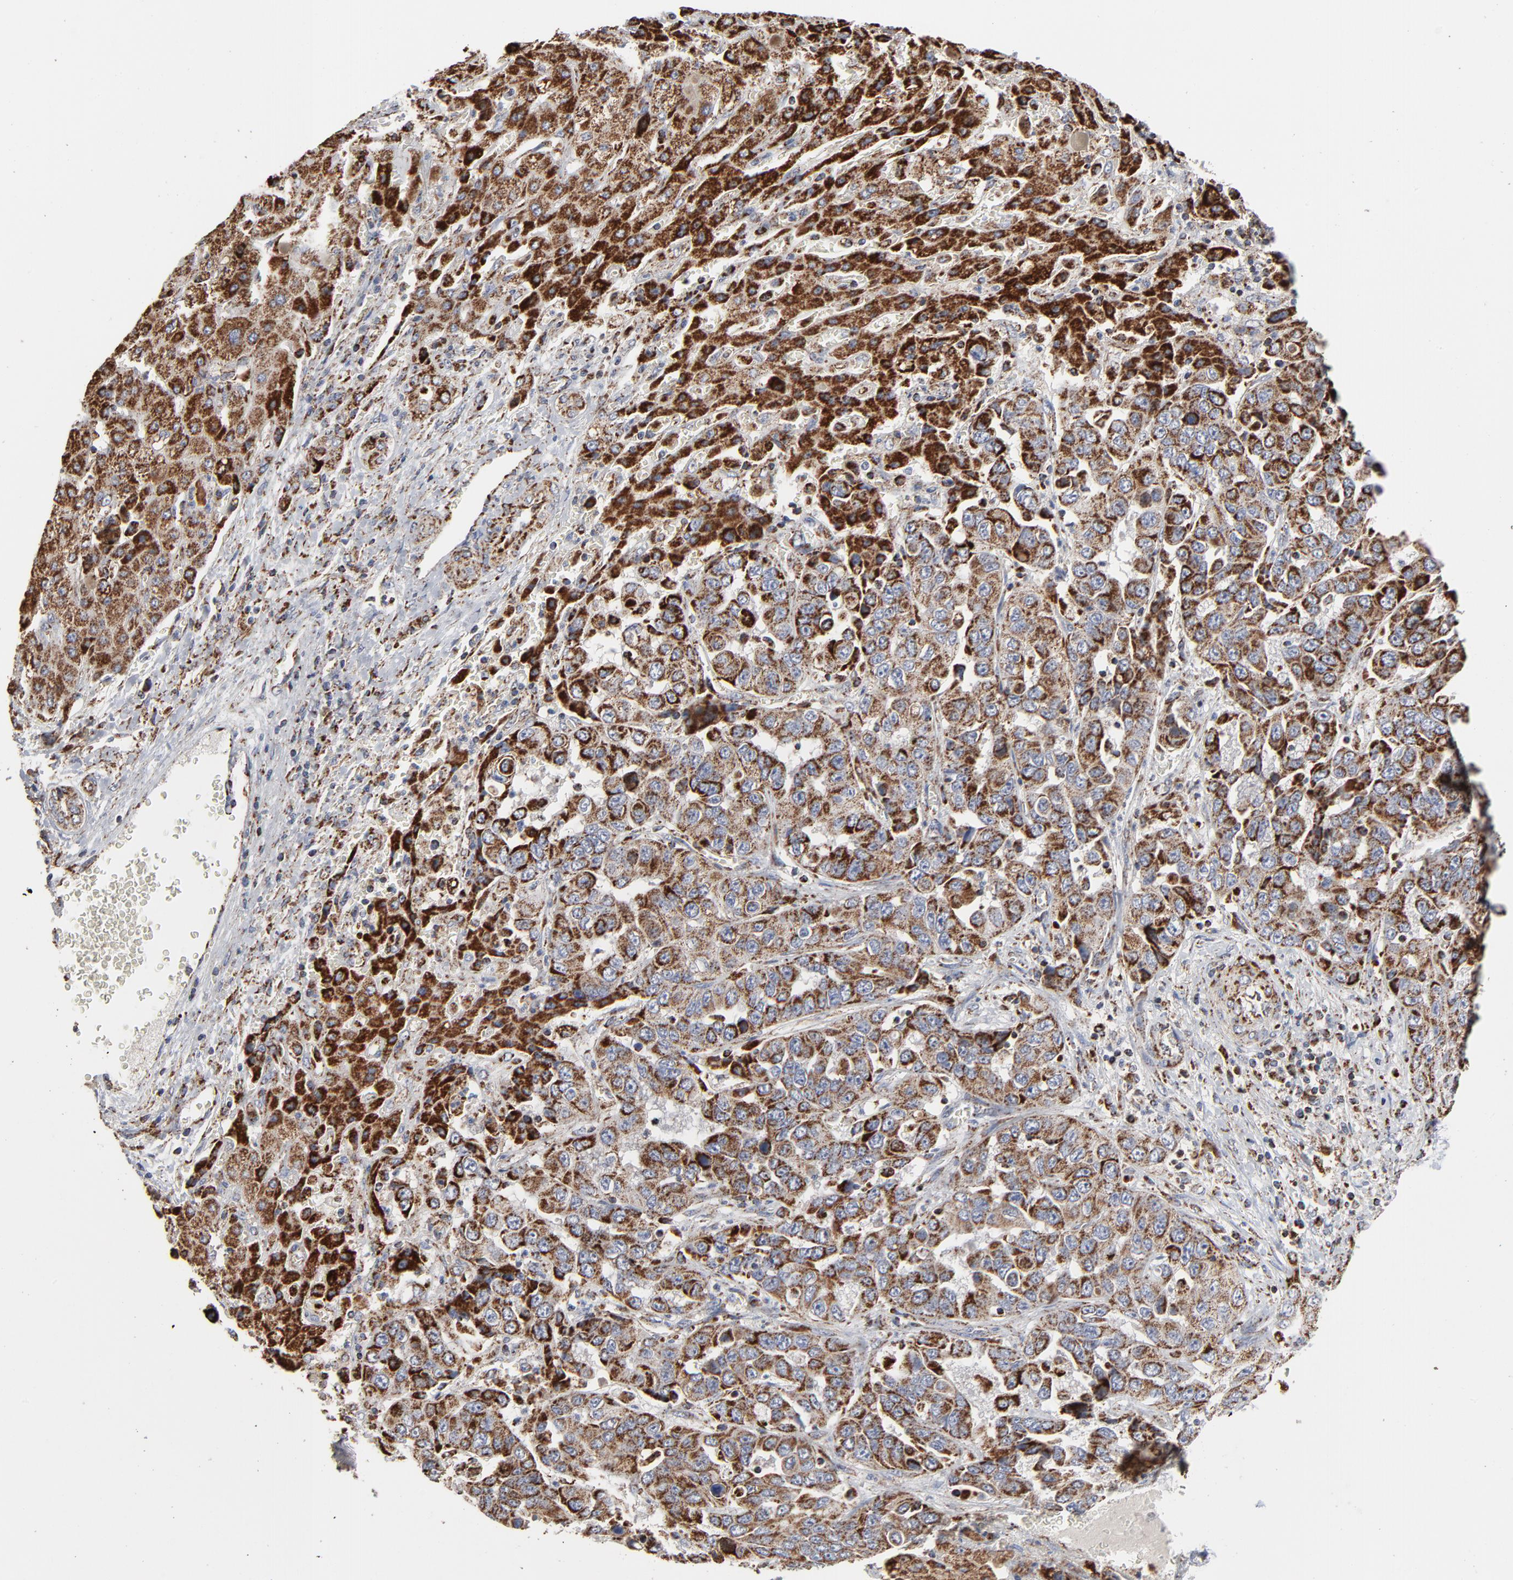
{"staining": {"intensity": "strong", "quantity": ">75%", "location": "cytoplasmic/membranous"}, "tissue": "liver cancer", "cell_type": "Tumor cells", "image_type": "cancer", "snomed": [{"axis": "morphology", "description": "Cholangiocarcinoma"}, {"axis": "topography", "description": "Liver"}], "caption": "Immunohistochemical staining of human liver cancer (cholangiocarcinoma) shows strong cytoplasmic/membranous protein positivity in about >75% of tumor cells.", "gene": "UQCRC1", "patient": {"sex": "female", "age": 52}}